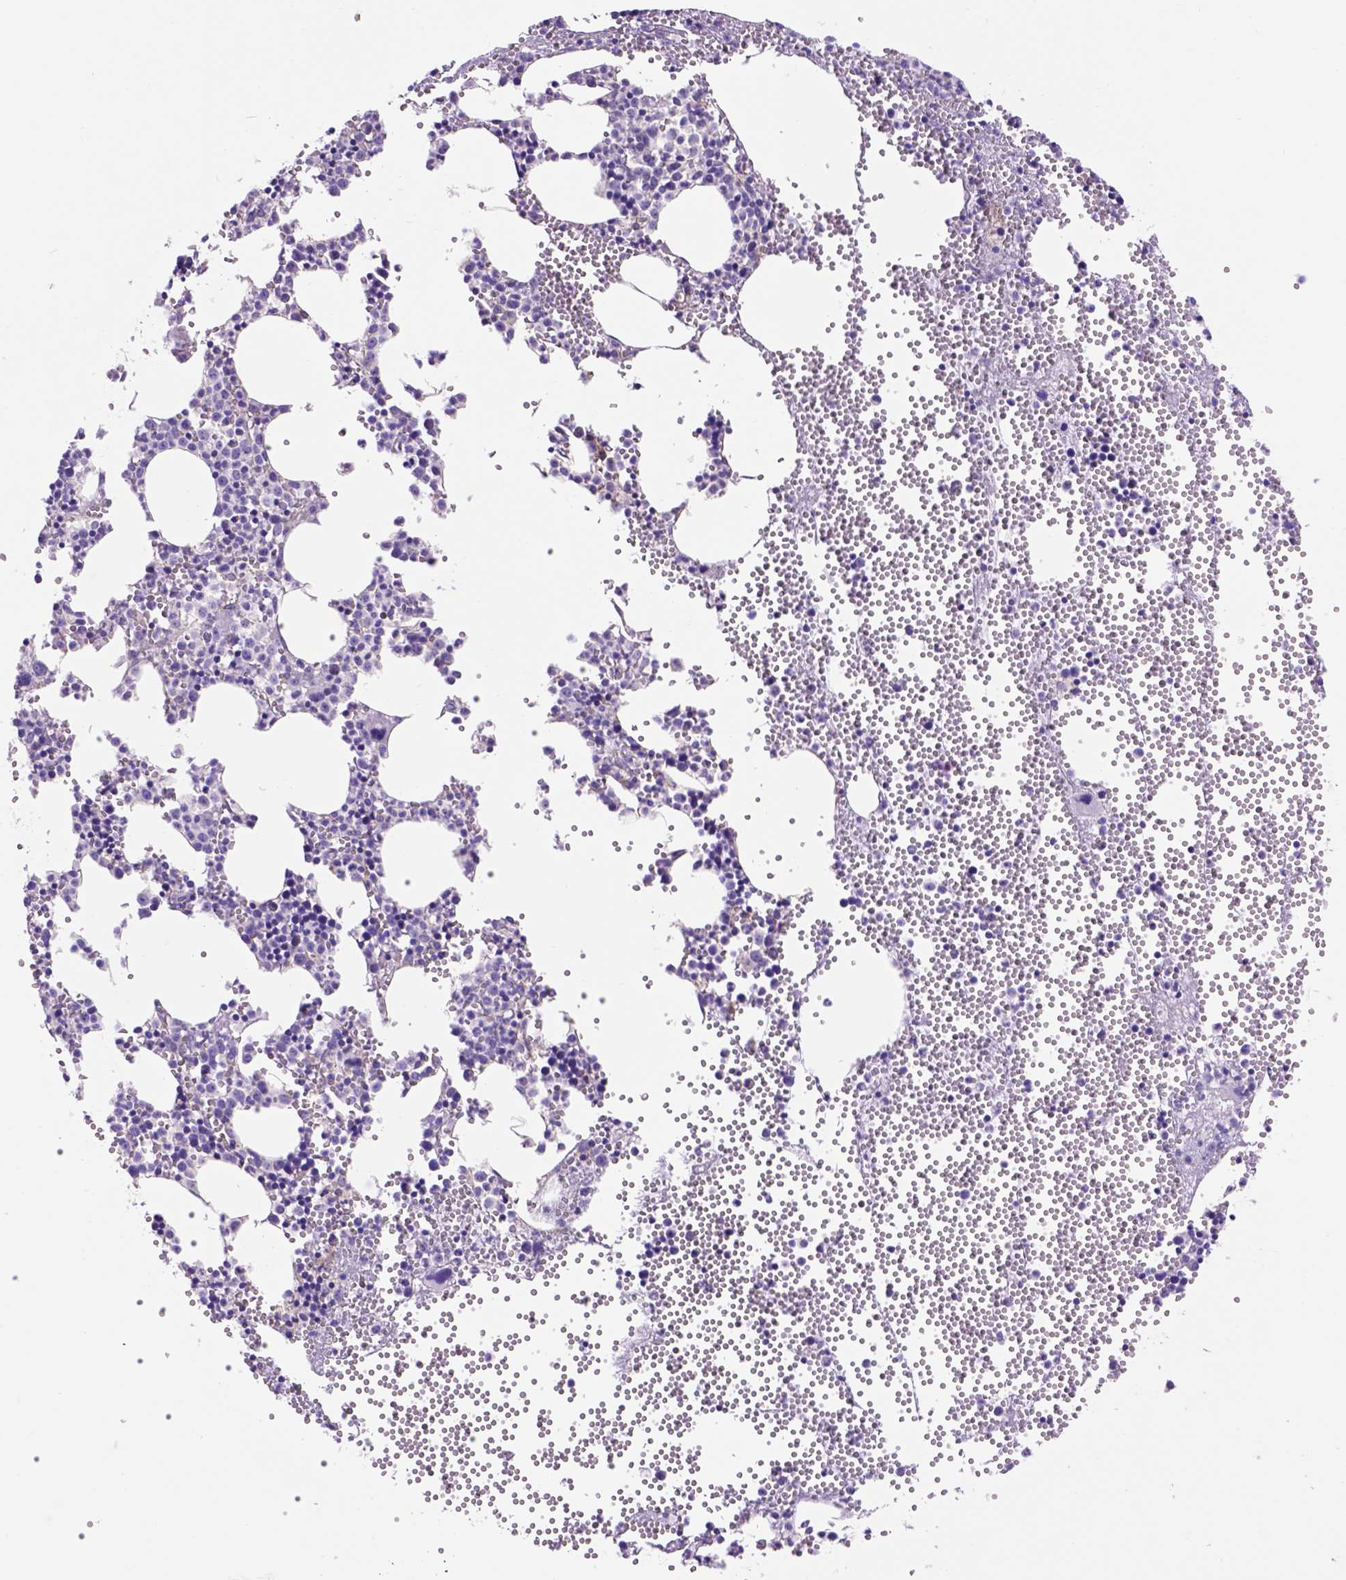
{"staining": {"intensity": "negative", "quantity": "none", "location": "none"}, "tissue": "bone marrow", "cell_type": "Hematopoietic cells", "image_type": "normal", "snomed": [{"axis": "morphology", "description": "Normal tissue, NOS"}, {"axis": "topography", "description": "Bone marrow"}], "caption": "Protein analysis of benign bone marrow demonstrates no significant positivity in hematopoietic cells.", "gene": "EGFR", "patient": {"sex": "male", "age": 89}}